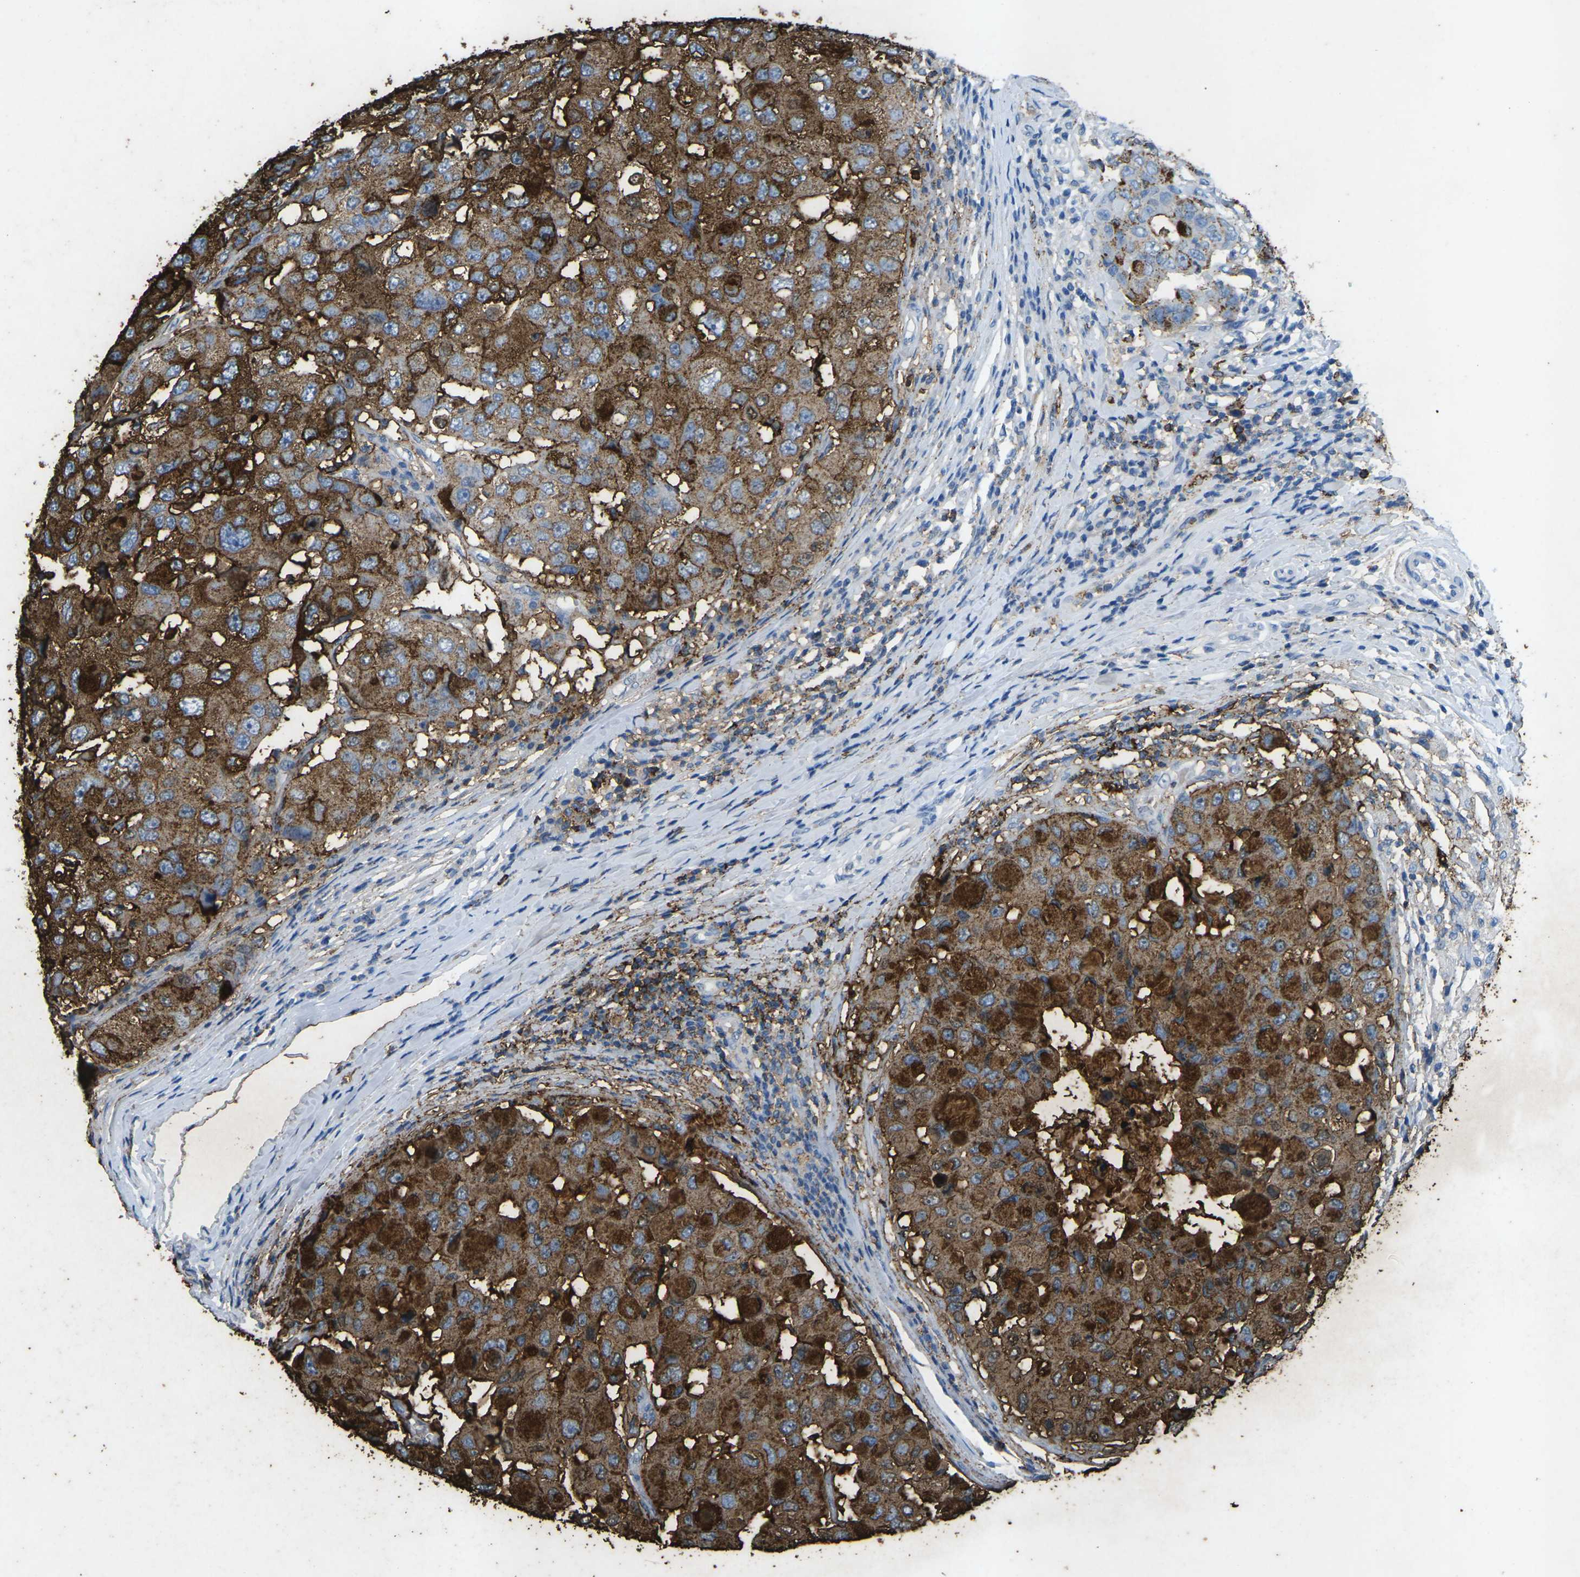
{"staining": {"intensity": "strong", "quantity": ">75%", "location": "cytoplasmic/membranous"}, "tissue": "breast cancer", "cell_type": "Tumor cells", "image_type": "cancer", "snomed": [{"axis": "morphology", "description": "Duct carcinoma"}, {"axis": "topography", "description": "Breast"}], "caption": "Breast infiltrating ductal carcinoma stained with a brown dye shows strong cytoplasmic/membranous positive expression in about >75% of tumor cells.", "gene": "CTAGE1", "patient": {"sex": "female", "age": 27}}